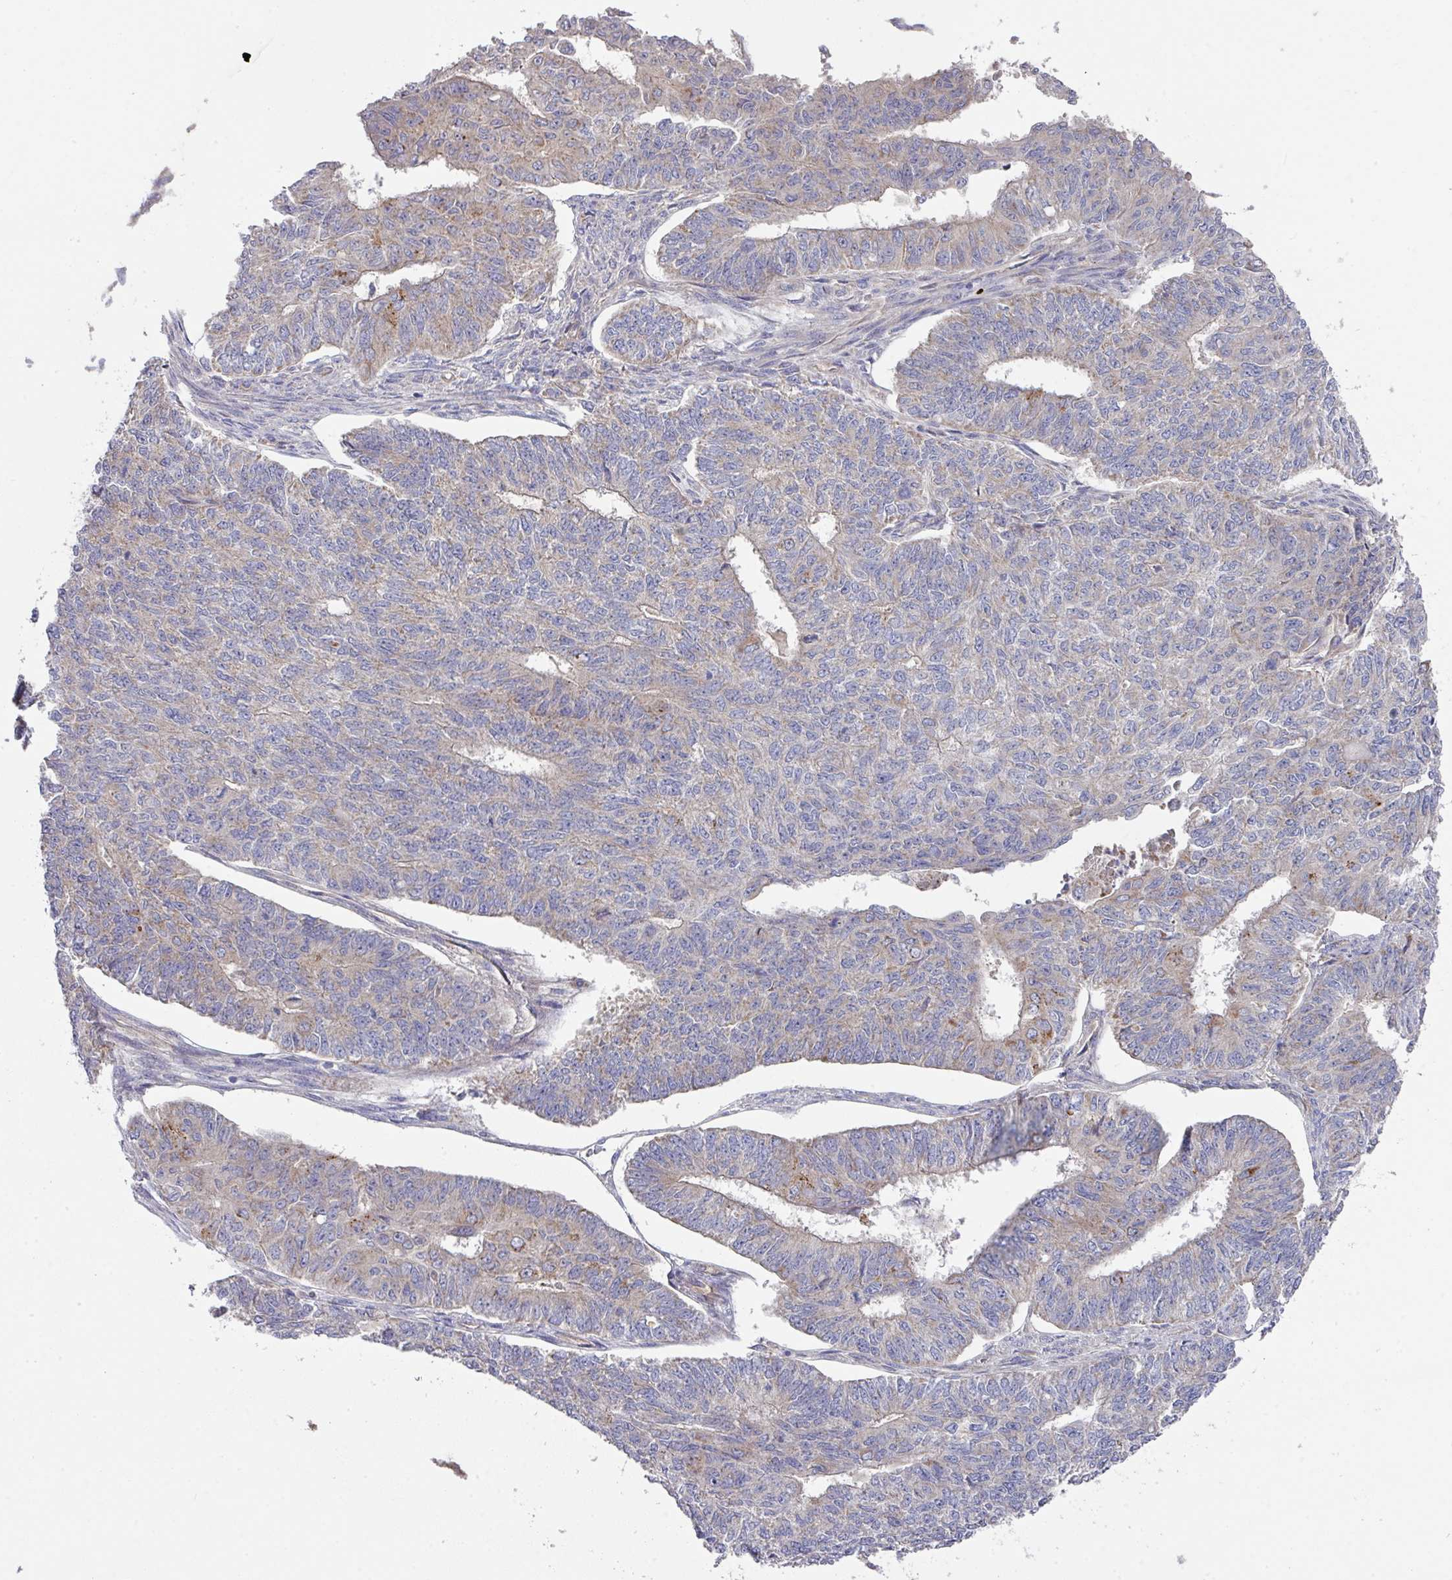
{"staining": {"intensity": "moderate", "quantity": "<25%", "location": "cytoplasmic/membranous"}, "tissue": "endometrial cancer", "cell_type": "Tumor cells", "image_type": "cancer", "snomed": [{"axis": "morphology", "description": "Adenocarcinoma, NOS"}, {"axis": "topography", "description": "Endometrium"}], "caption": "Immunohistochemistry (DAB (3,3'-diaminobenzidine)) staining of endometrial cancer (adenocarcinoma) displays moderate cytoplasmic/membranous protein staining in approximately <25% of tumor cells. (Stains: DAB (3,3'-diaminobenzidine) in brown, nuclei in blue, Microscopy: brightfield microscopy at high magnification).", "gene": "DCAF12L2", "patient": {"sex": "female", "age": 32}}